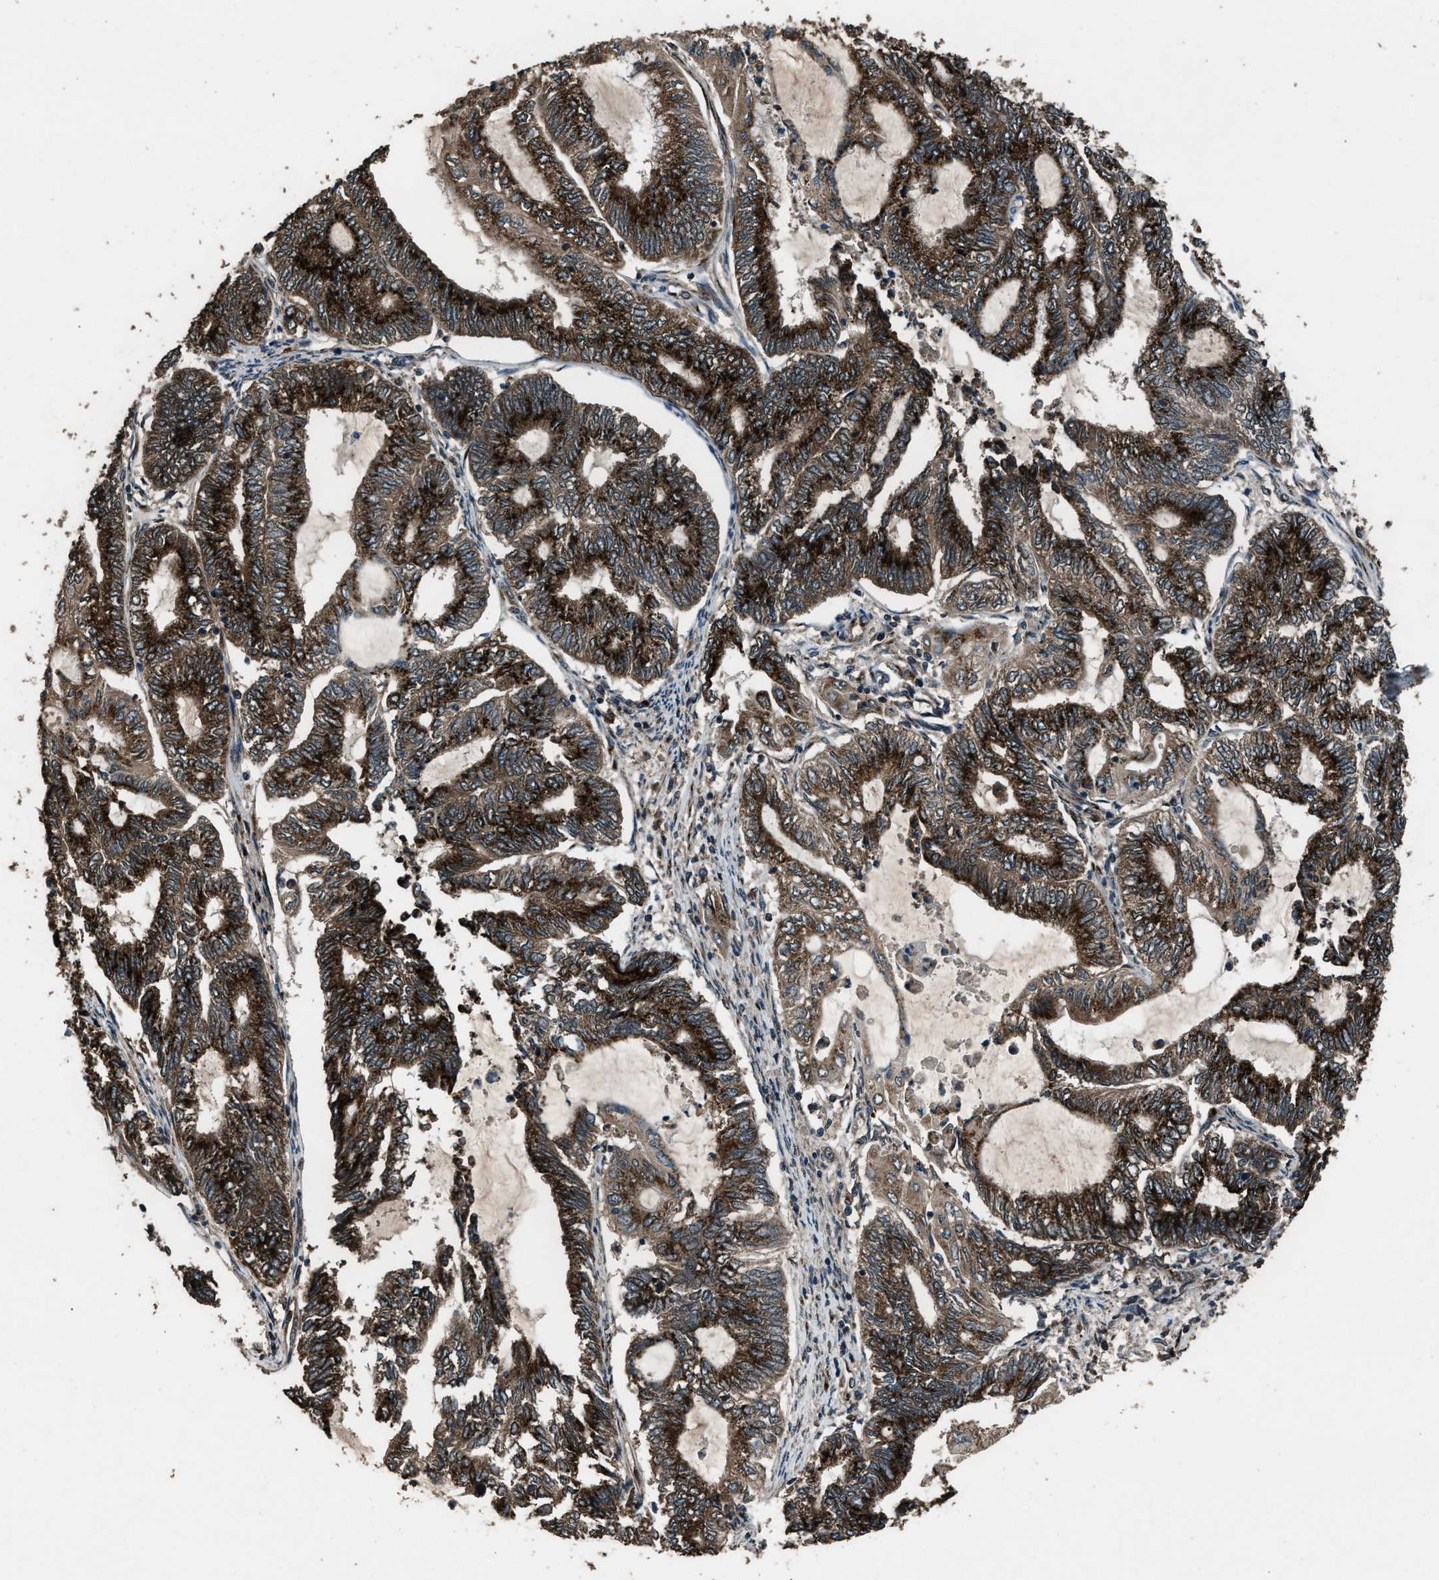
{"staining": {"intensity": "strong", "quantity": ">75%", "location": "cytoplasmic/membranous"}, "tissue": "endometrial cancer", "cell_type": "Tumor cells", "image_type": "cancer", "snomed": [{"axis": "morphology", "description": "Adenocarcinoma, NOS"}, {"axis": "topography", "description": "Uterus"}, {"axis": "topography", "description": "Endometrium"}], "caption": "Endometrial cancer (adenocarcinoma) stained with a brown dye reveals strong cytoplasmic/membranous positive expression in about >75% of tumor cells.", "gene": "SLC38A10", "patient": {"sex": "female", "age": 70}}